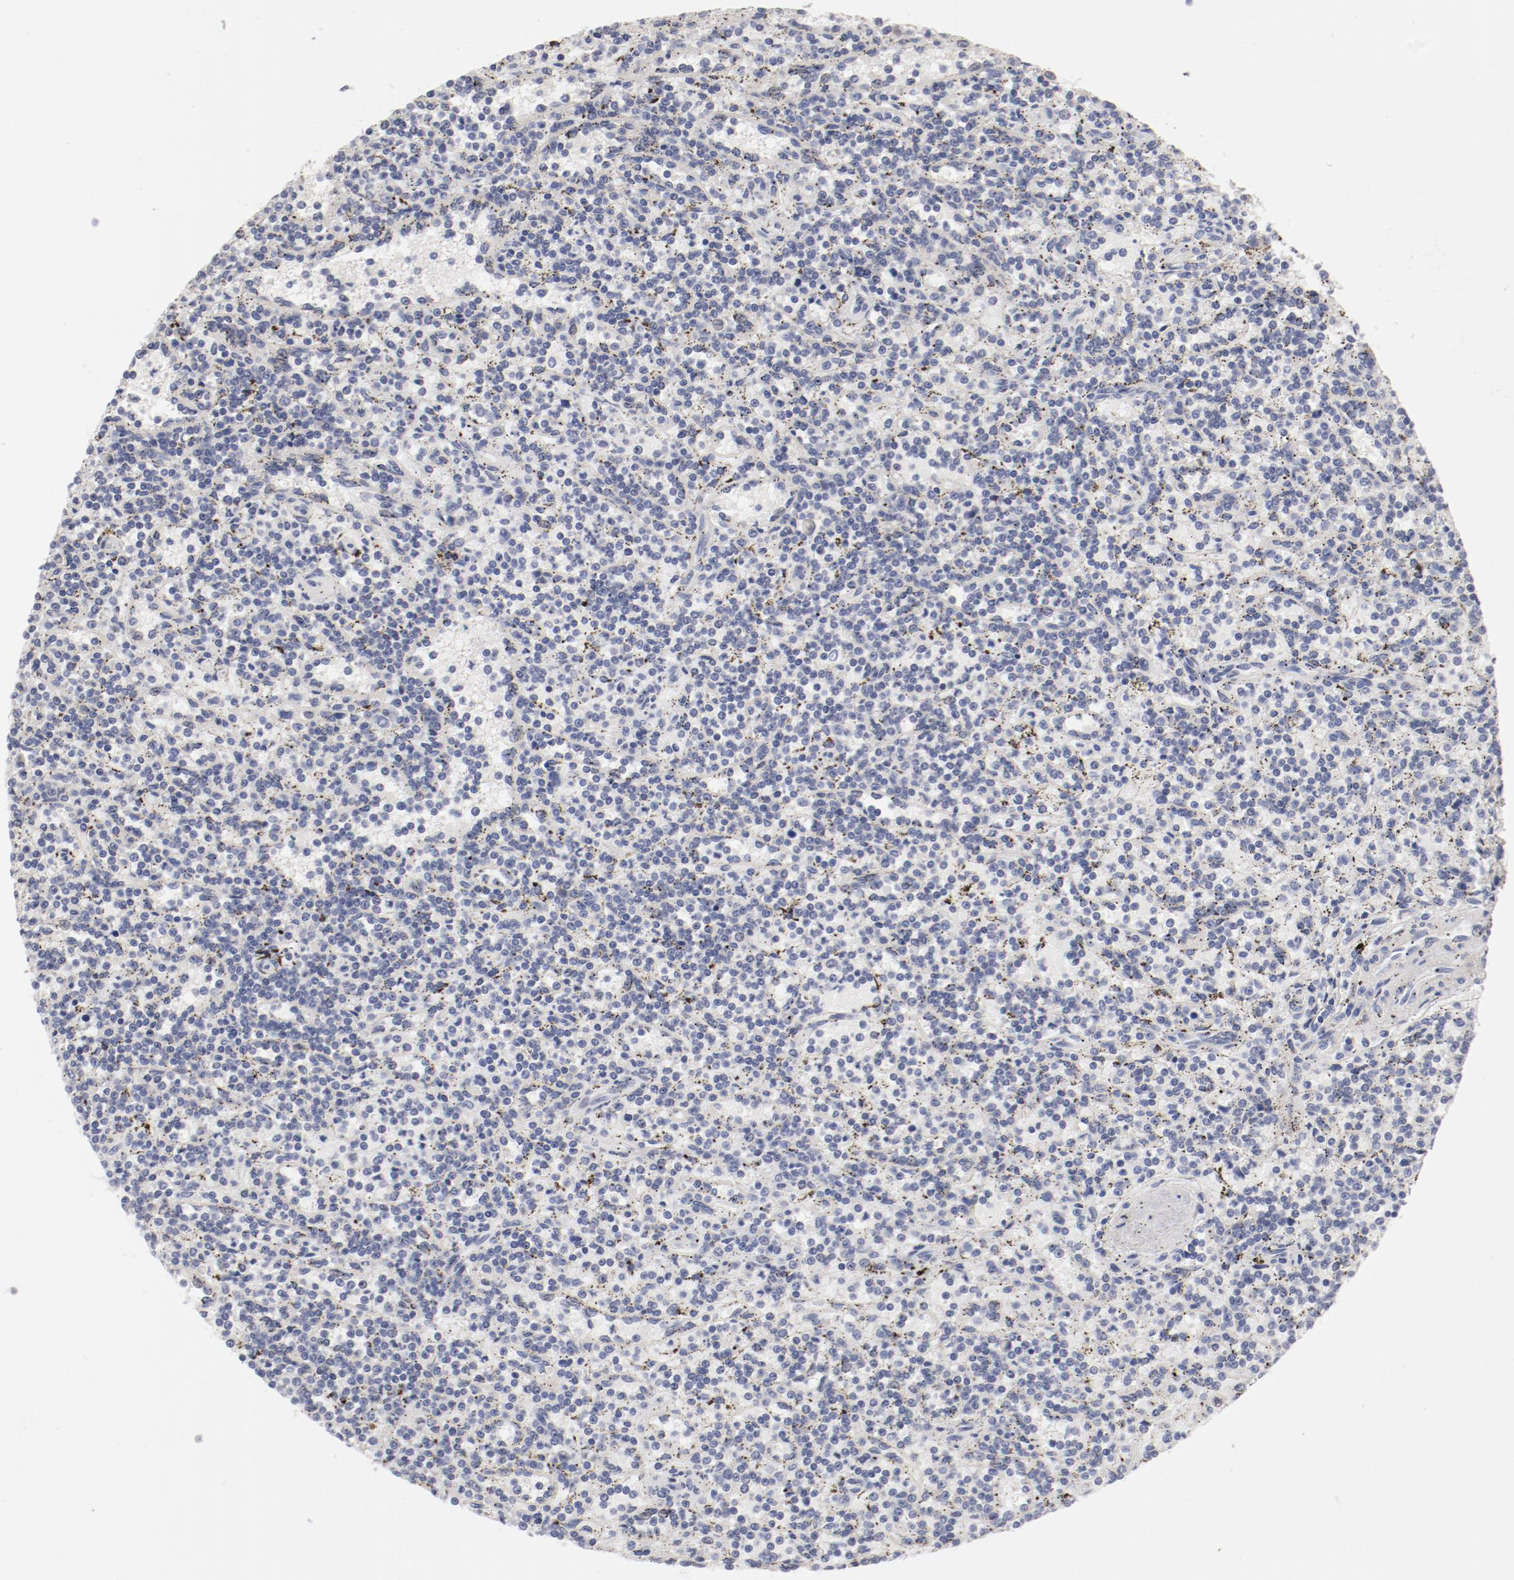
{"staining": {"intensity": "negative", "quantity": "none", "location": "none"}, "tissue": "lymphoma", "cell_type": "Tumor cells", "image_type": "cancer", "snomed": [{"axis": "morphology", "description": "Malignant lymphoma, non-Hodgkin's type, Low grade"}, {"axis": "topography", "description": "Spleen"}], "caption": "This is an immunohistochemistry histopathology image of human low-grade malignant lymphoma, non-Hodgkin's type. There is no positivity in tumor cells.", "gene": "LAX1", "patient": {"sex": "male", "age": 73}}